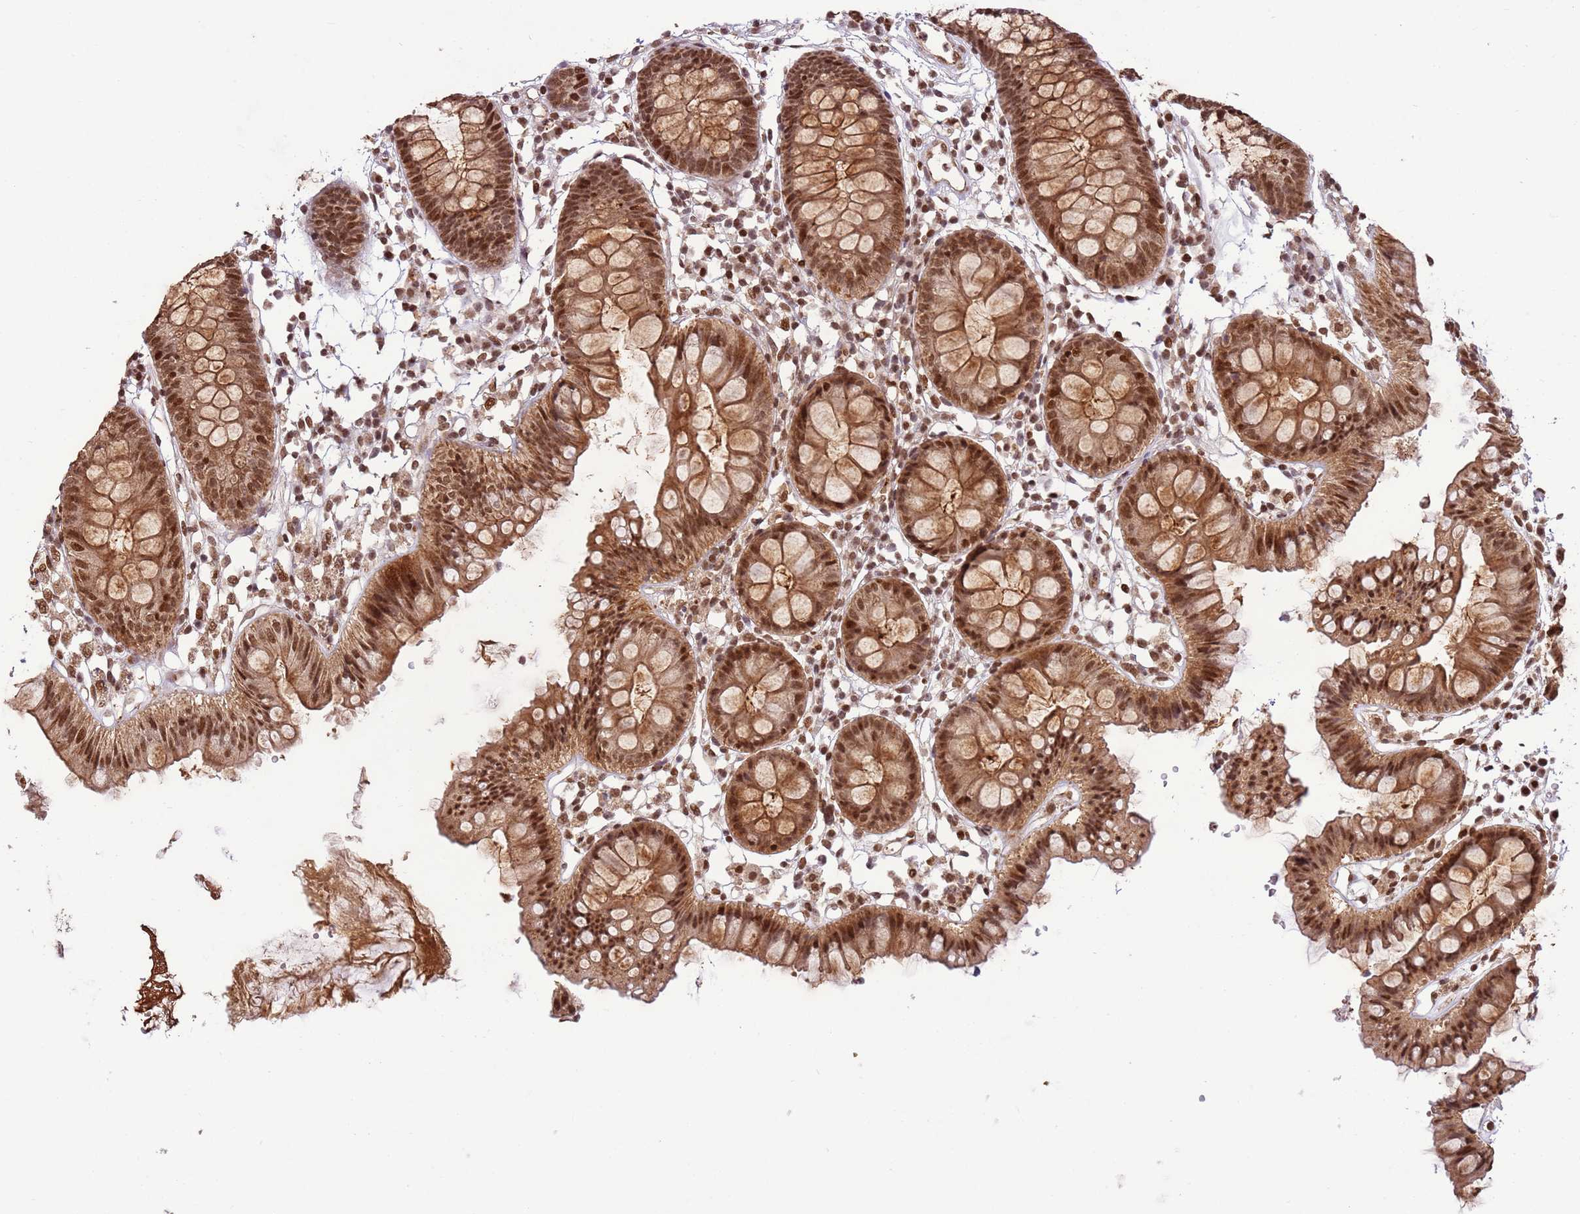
{"staining": {"intensity": "moderate", "quantity": ">75%", "location": "cytoplasmic/membranous,nuclear"}, "tissue": "colon", "cell_type": "Endothelial cells", "image_type": "normal", "snomed": [{"axis": "morphology", "description": "Normal tissue, NOS"}, {"axis": "topography", "description": "Colon"}], "caption": "A brown stain shows moderate cytoplasmic/membranous,nuclear positivity of a protein in endothelial cells of normal human colon. (brown staining indicates protein expression, while blue staining denotes nuclei).", "gene": "ZBTB12", "patient": {"sex": "female", "age": 84}}